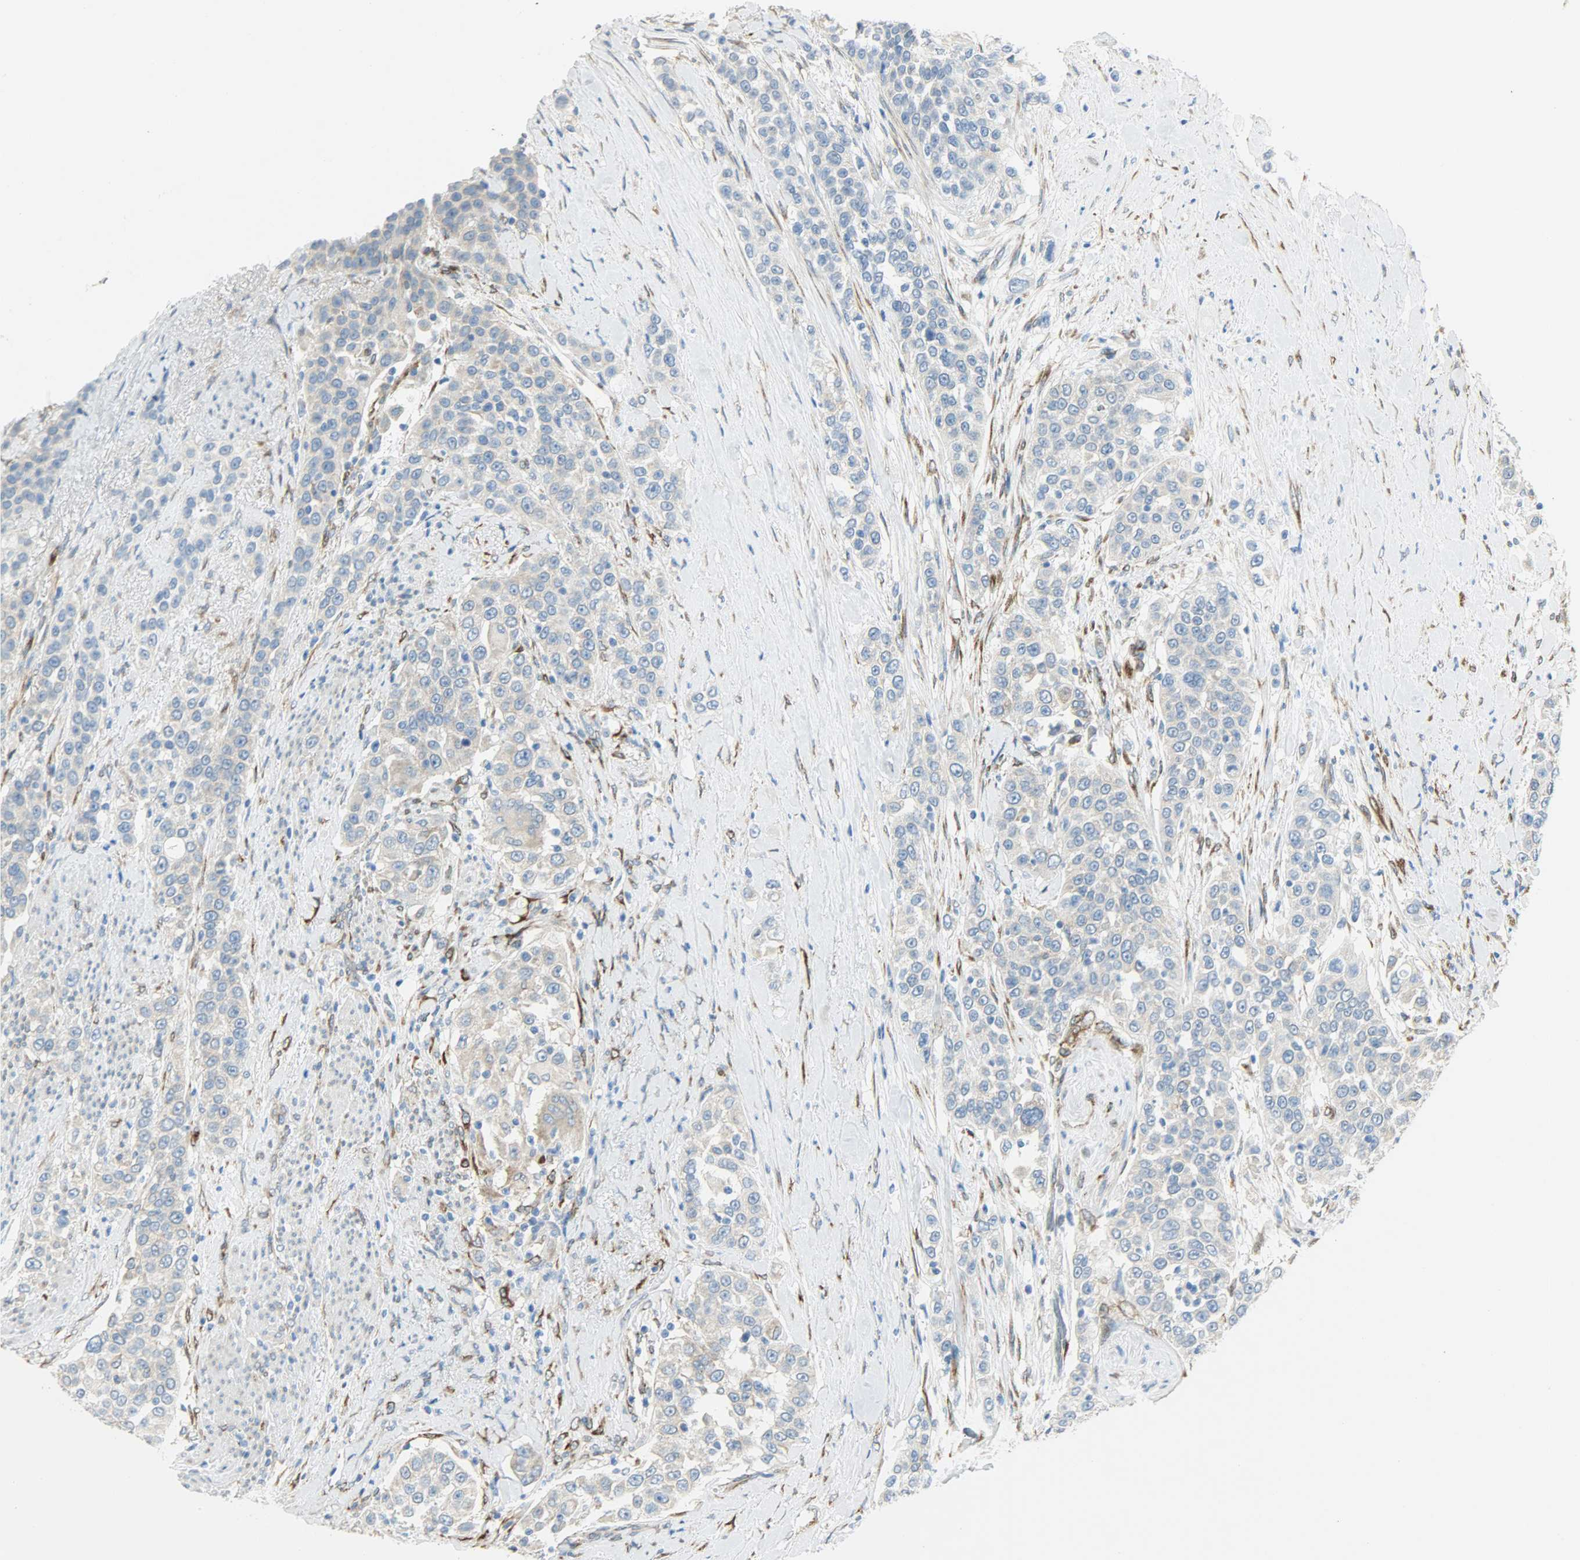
{"staining": {"intensity": "weak", "quantity": "25%-75%", "location": "cytoplasmic/membranous"}, "tissue": "urothelial cancer", "cell_type": "Tumor cells", "image_type": "cancer", "snomed": [{"axis": "morphology", "description": "Urothelial carcinoma, High grade"}, {"axis": "topography", "description": "Urinary bladder"}], "caption": "A high-resolution photomicrograph shows IHC staining of urothelial cancer, which shows weak cytoplasmic/membranous positivity in approximately 25%-75% of tumor cells.", "gene": "PKD2", "patient": {"sex": "female", "age": 80}}